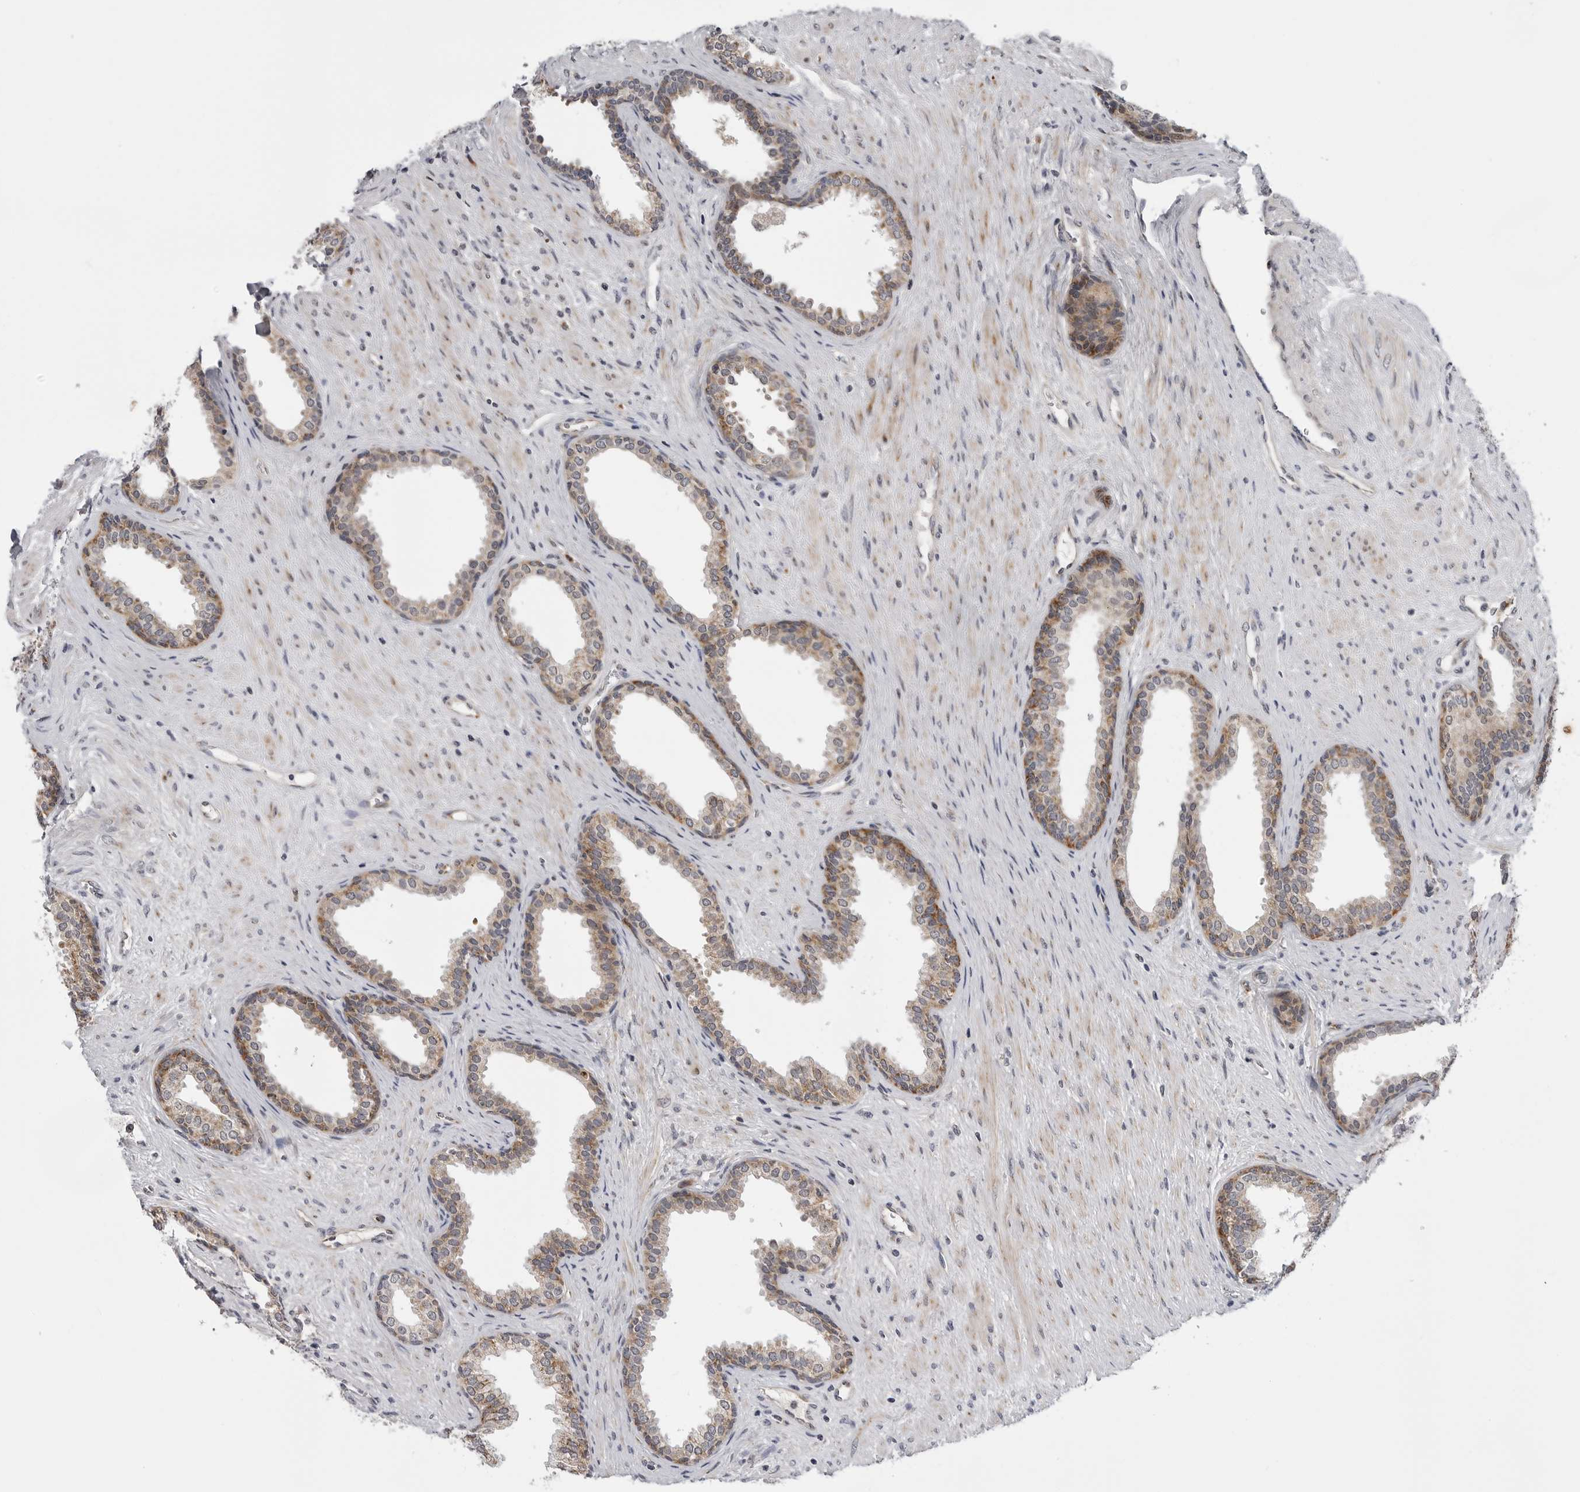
{"staining": {"intensity": "moderate", "quantity": "25%-75%", "location": "cytoplasmic/membranous"}, "tissue": "prostate", "cell_type": "Glandular cells", "image_type": "normal", "snomed": [{"axis": "morphology", "description": "Normal tissue, NOS"}, {"axis": "topography", "description": "Prostate"}], "caption": "Immunohistochemistry histopathology image of normal prostate stained for a protein (brown), which exhibits medium levels of moderate cytoplasmic/membranous expression in approximately 25%-75% of glandular cells.", "gene": "CDK20", "patient": {"sex": "male", "age": 76}}